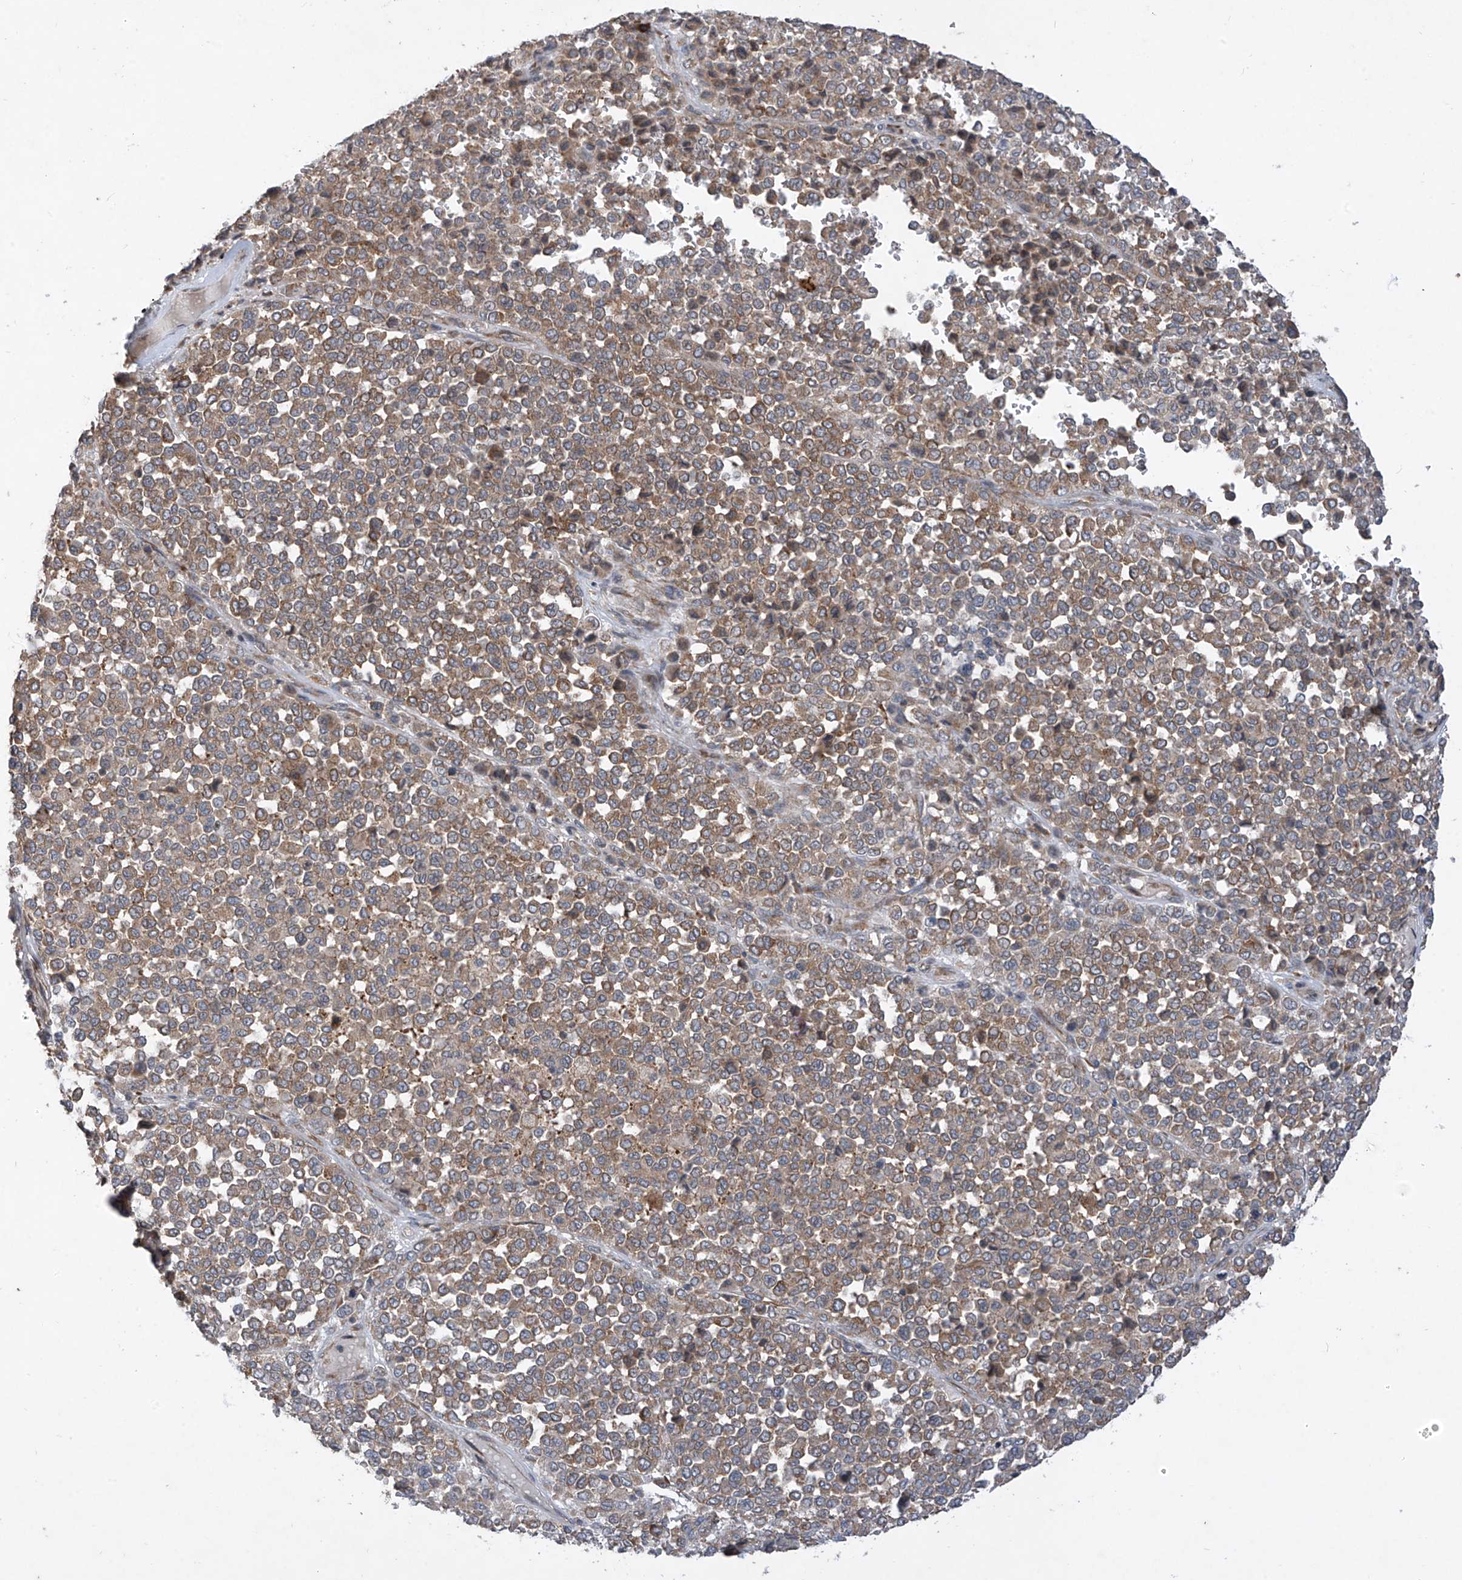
{"staining": {"intensity": "weak", "quantity": ">75%", "location": "cytoplasmic/membranous"}, "tissue": "melanoma", "cell_type": "Tumor cells", "image_type": "cancer", "snomed": [{"axis": "morphology", "description": "Malignant melanoma, Metastatic site"}, {"axis": "topography", "description": "Pancreas"}], "caption": "Weak cytoplasmic/membranous expression for a protein is present in about >75% of tumor cells of melanoma using immunohistochemistry.", "gene": "RPL34", "patient": {"sex": "female", "age": 30}}